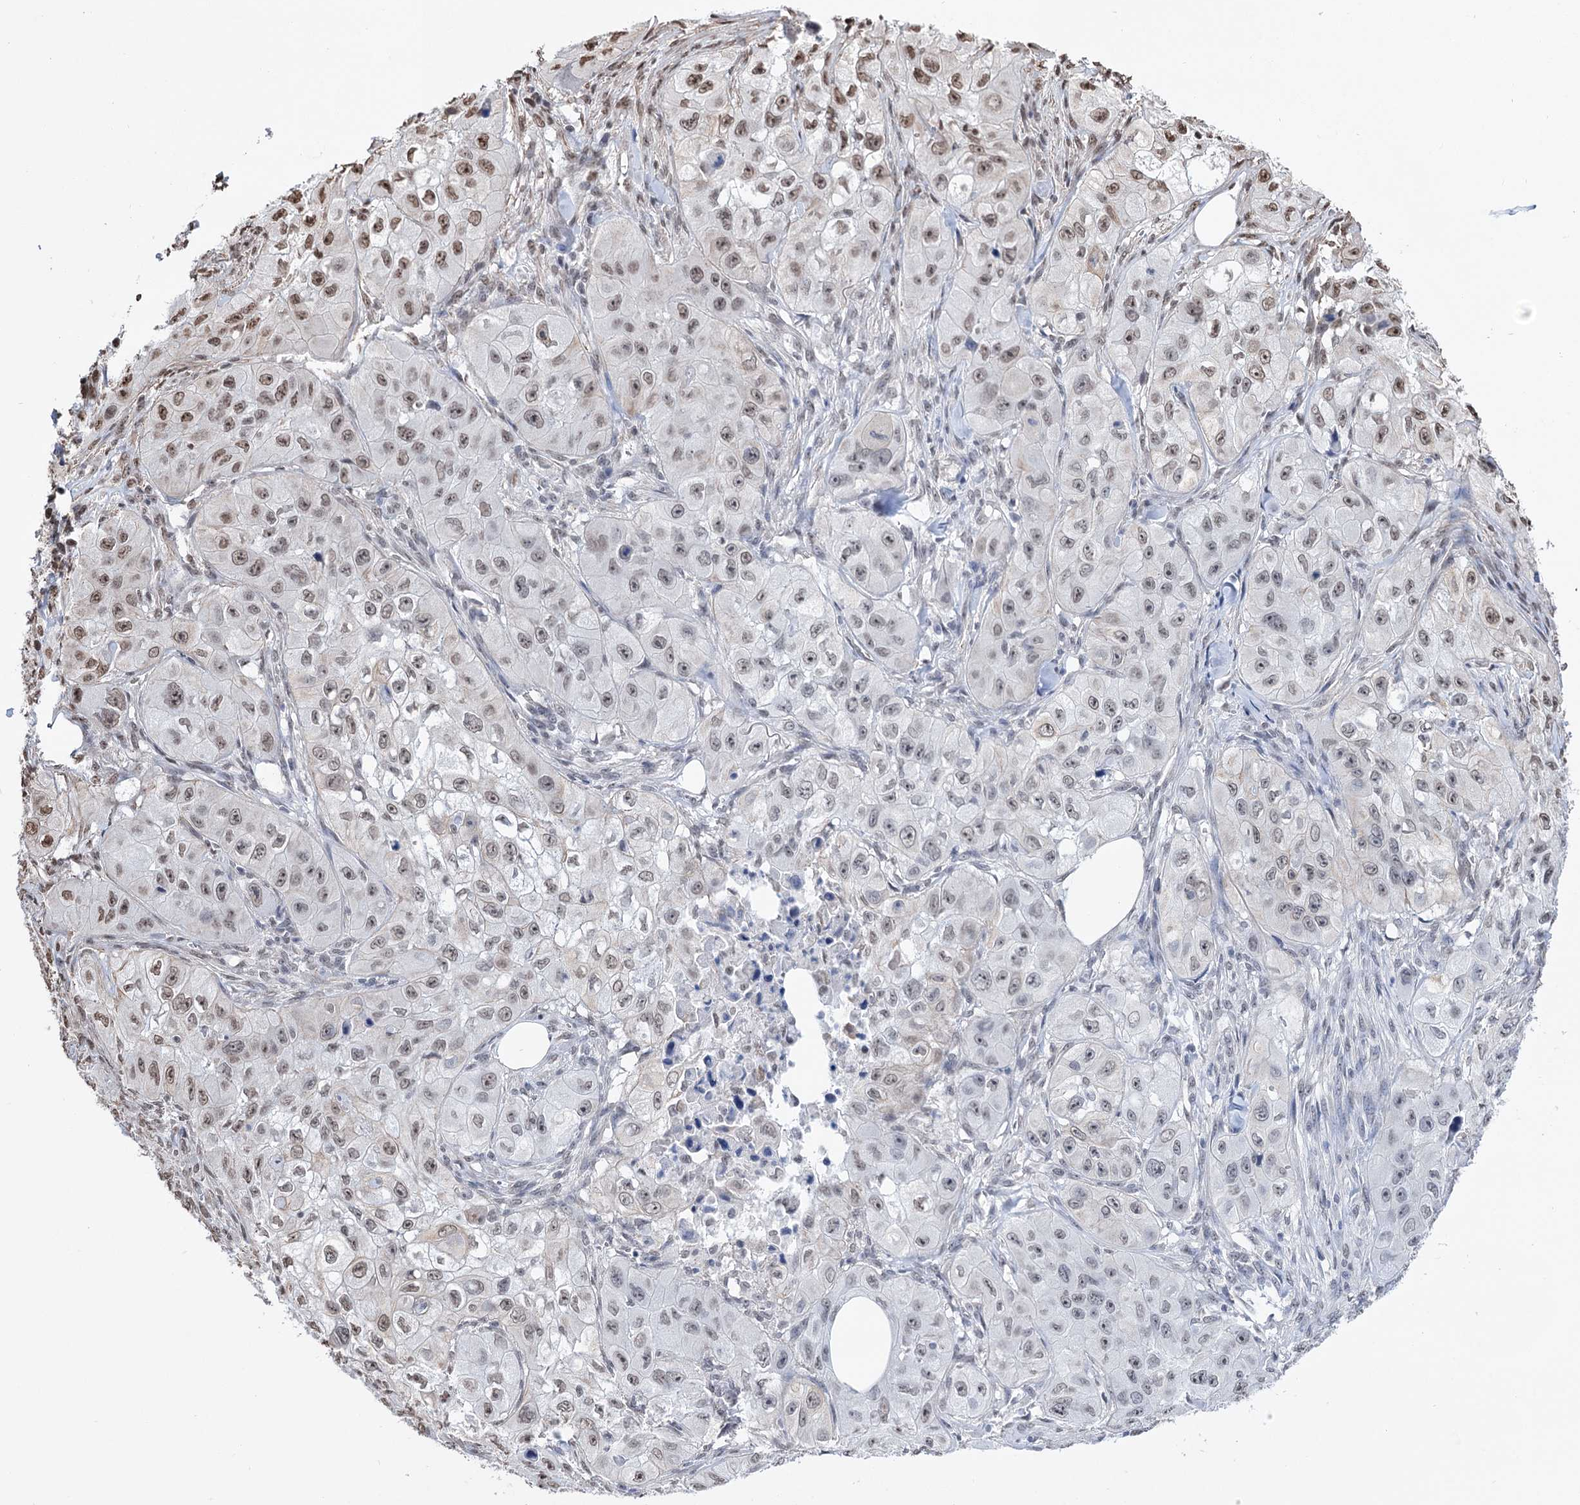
{"staining": {"intensity": "moderate", "quantity": "<25%", "location": "nuclear"}, "tissue": "skin cancer", "cell_type": "Tumor cells", "image_type": "cancer", "snomed": [{"axis": "morphology", "description": "Squamous cell carcinoma, NOS"}, {"axis": "topography", "description": "Skin"}, {"axis": "topography", "description": "Subcutis"}], "caption": "A brown stain highlights moderate nuclear staining of a protein in human skin squamous cell carcinoma tumor cells.", "gene": "ABHD10", "patient": {"sex": "male", "age": 73}}